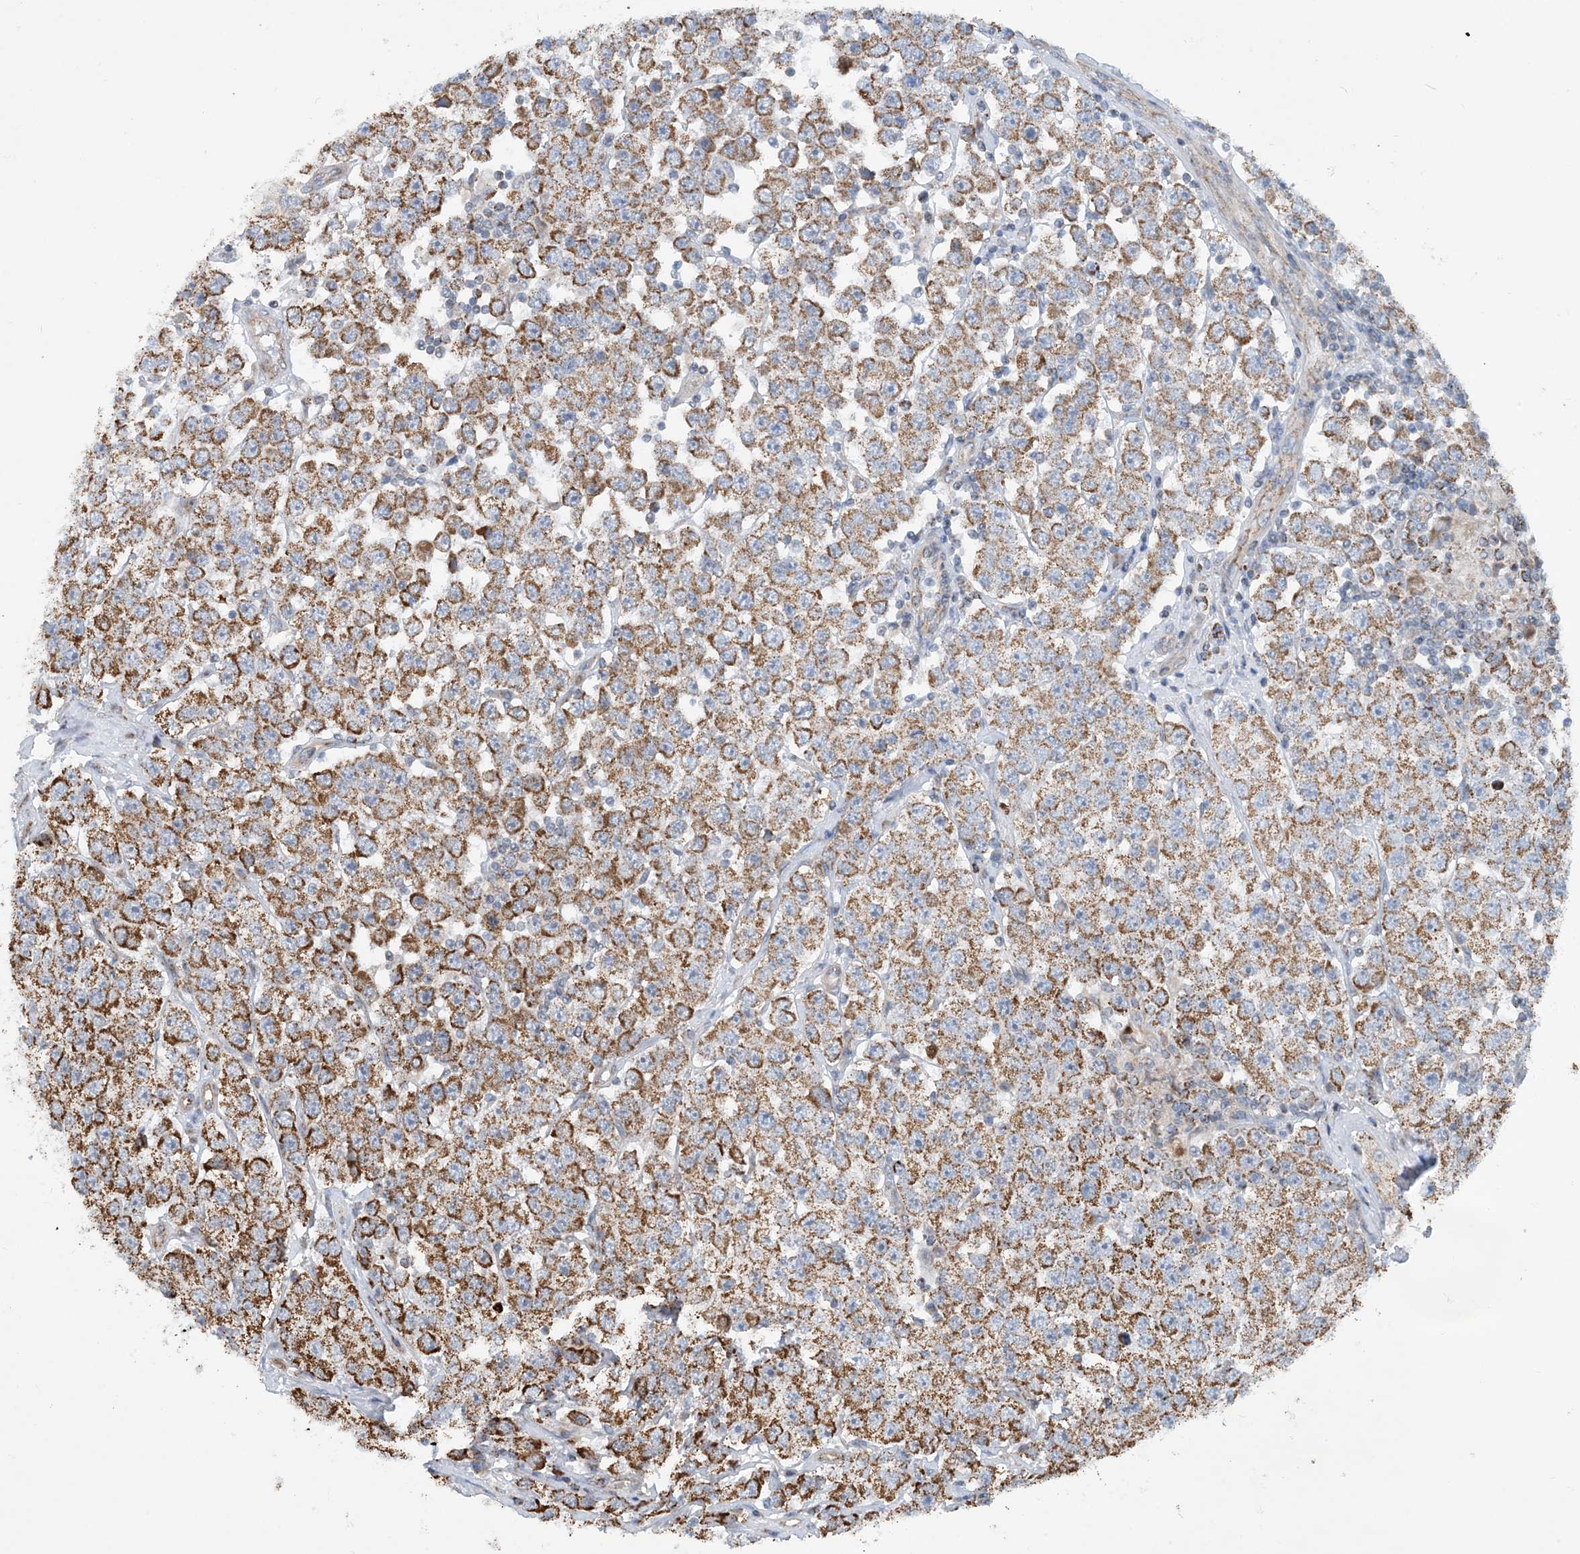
{"staining": {"intensity": "strong", "quantity": ">75%", "location": "cytoplasmic/membranous"}, "tissue": "testis cancer", "cell_type": "Tumor cells", "image_type": "cancer", "snomed": [{"axis": "morphology", "description": "Seminoma, NOS"}, {"axis": "topography", "description": "Testis"}], "caption": "The histopathology image shows staining of testis cancer (seminoma), revealing strong cytoplasmic/membranous protein positivity (brown color) within tumor cells. (Stains: DAB in brown, nuclei in blue, Microscopy: brightfield microscopy at high magnification).", "gene": "PCDHGA1", "patient": {"sex": "male", "age": 28}}